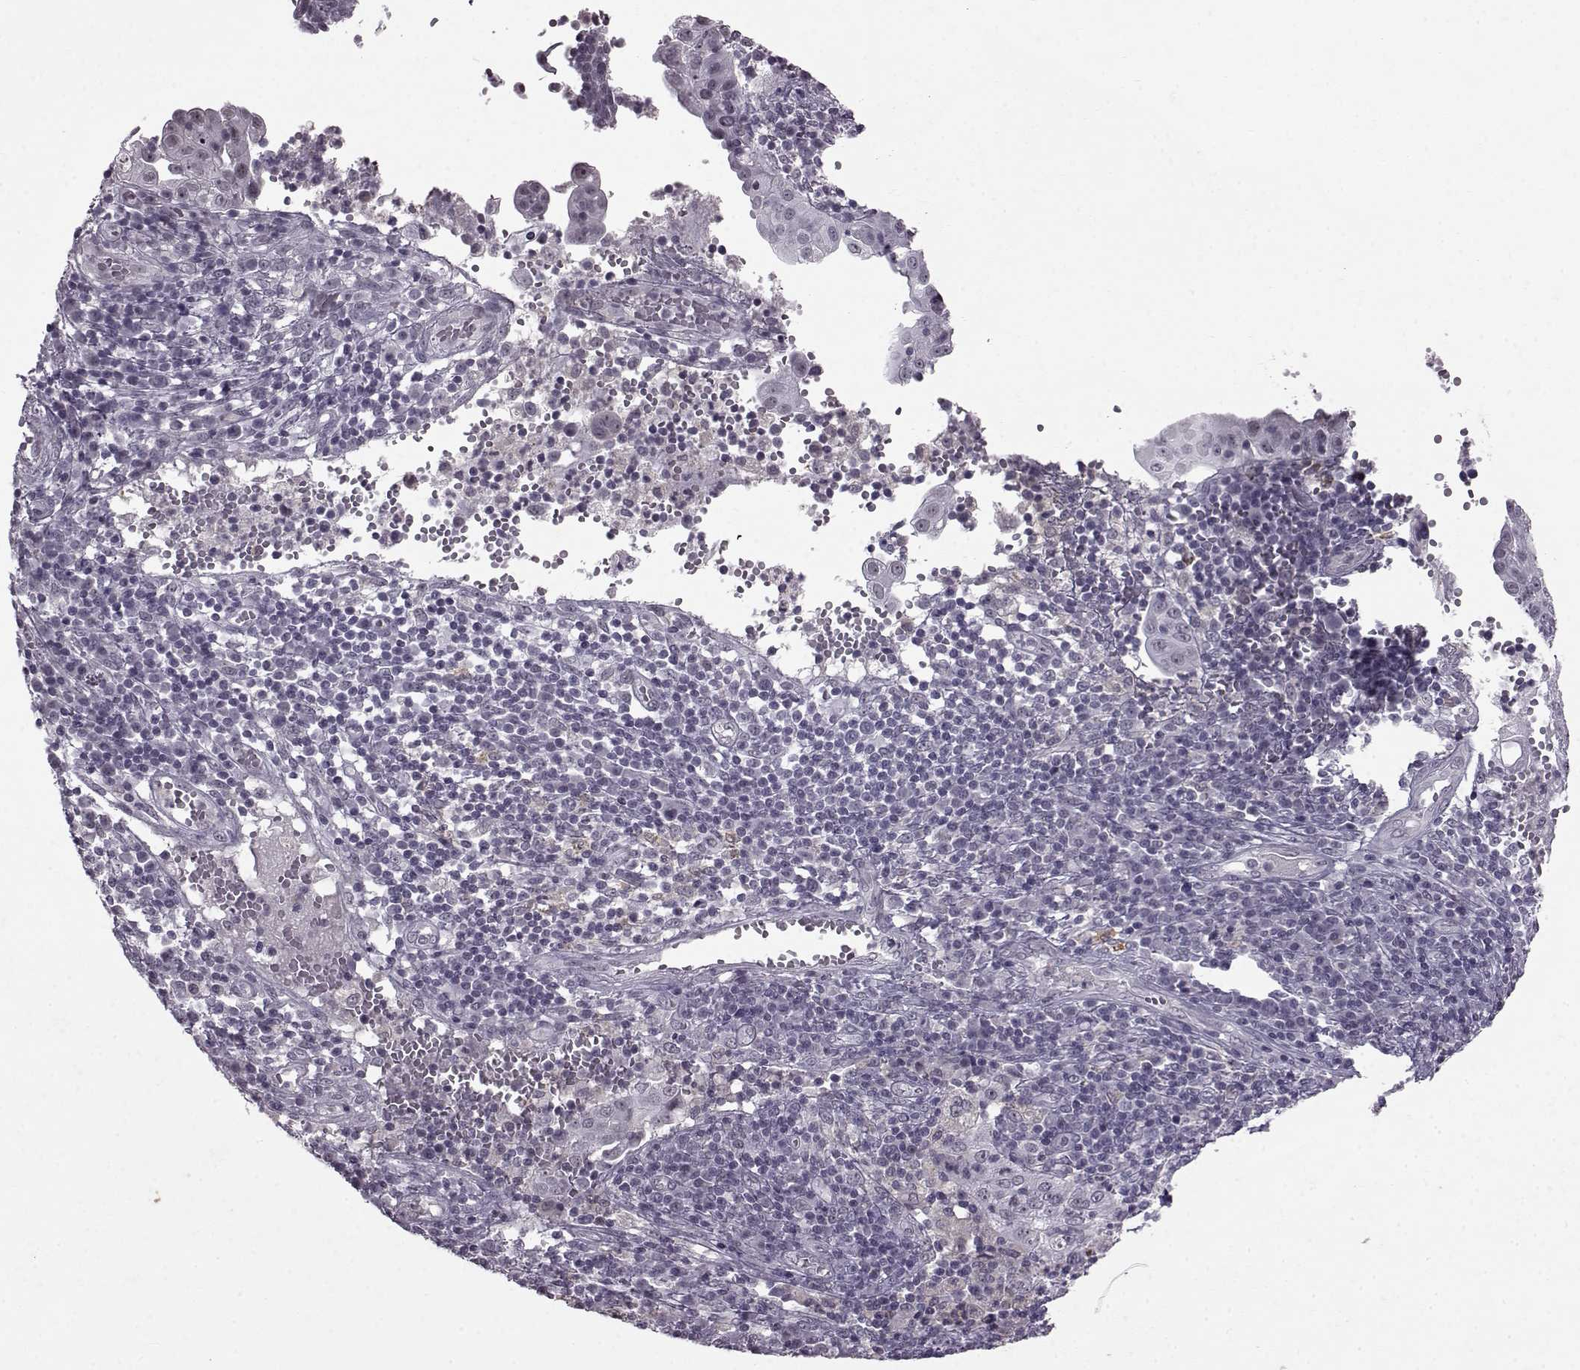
{"staining": {"intensity": "negative", "quantity": "none", "location": "none"}, "tissue": "cervical cancer", "cell_type": "Tumor cells", "image_type": "cancer", "snomed": [{"axis": "morphology", "description": "Squamous cell carcinoma, NOS"}, {"axis": "topography", "description": "Cervix"}], "caption": "Immunohistochemical staining of human cervical cancer (squamous cell carcinoma) reveals no significant expression in tumor cells.", "gene": "SLC28A2", "patient": {"sex": "female", "age": 39}}